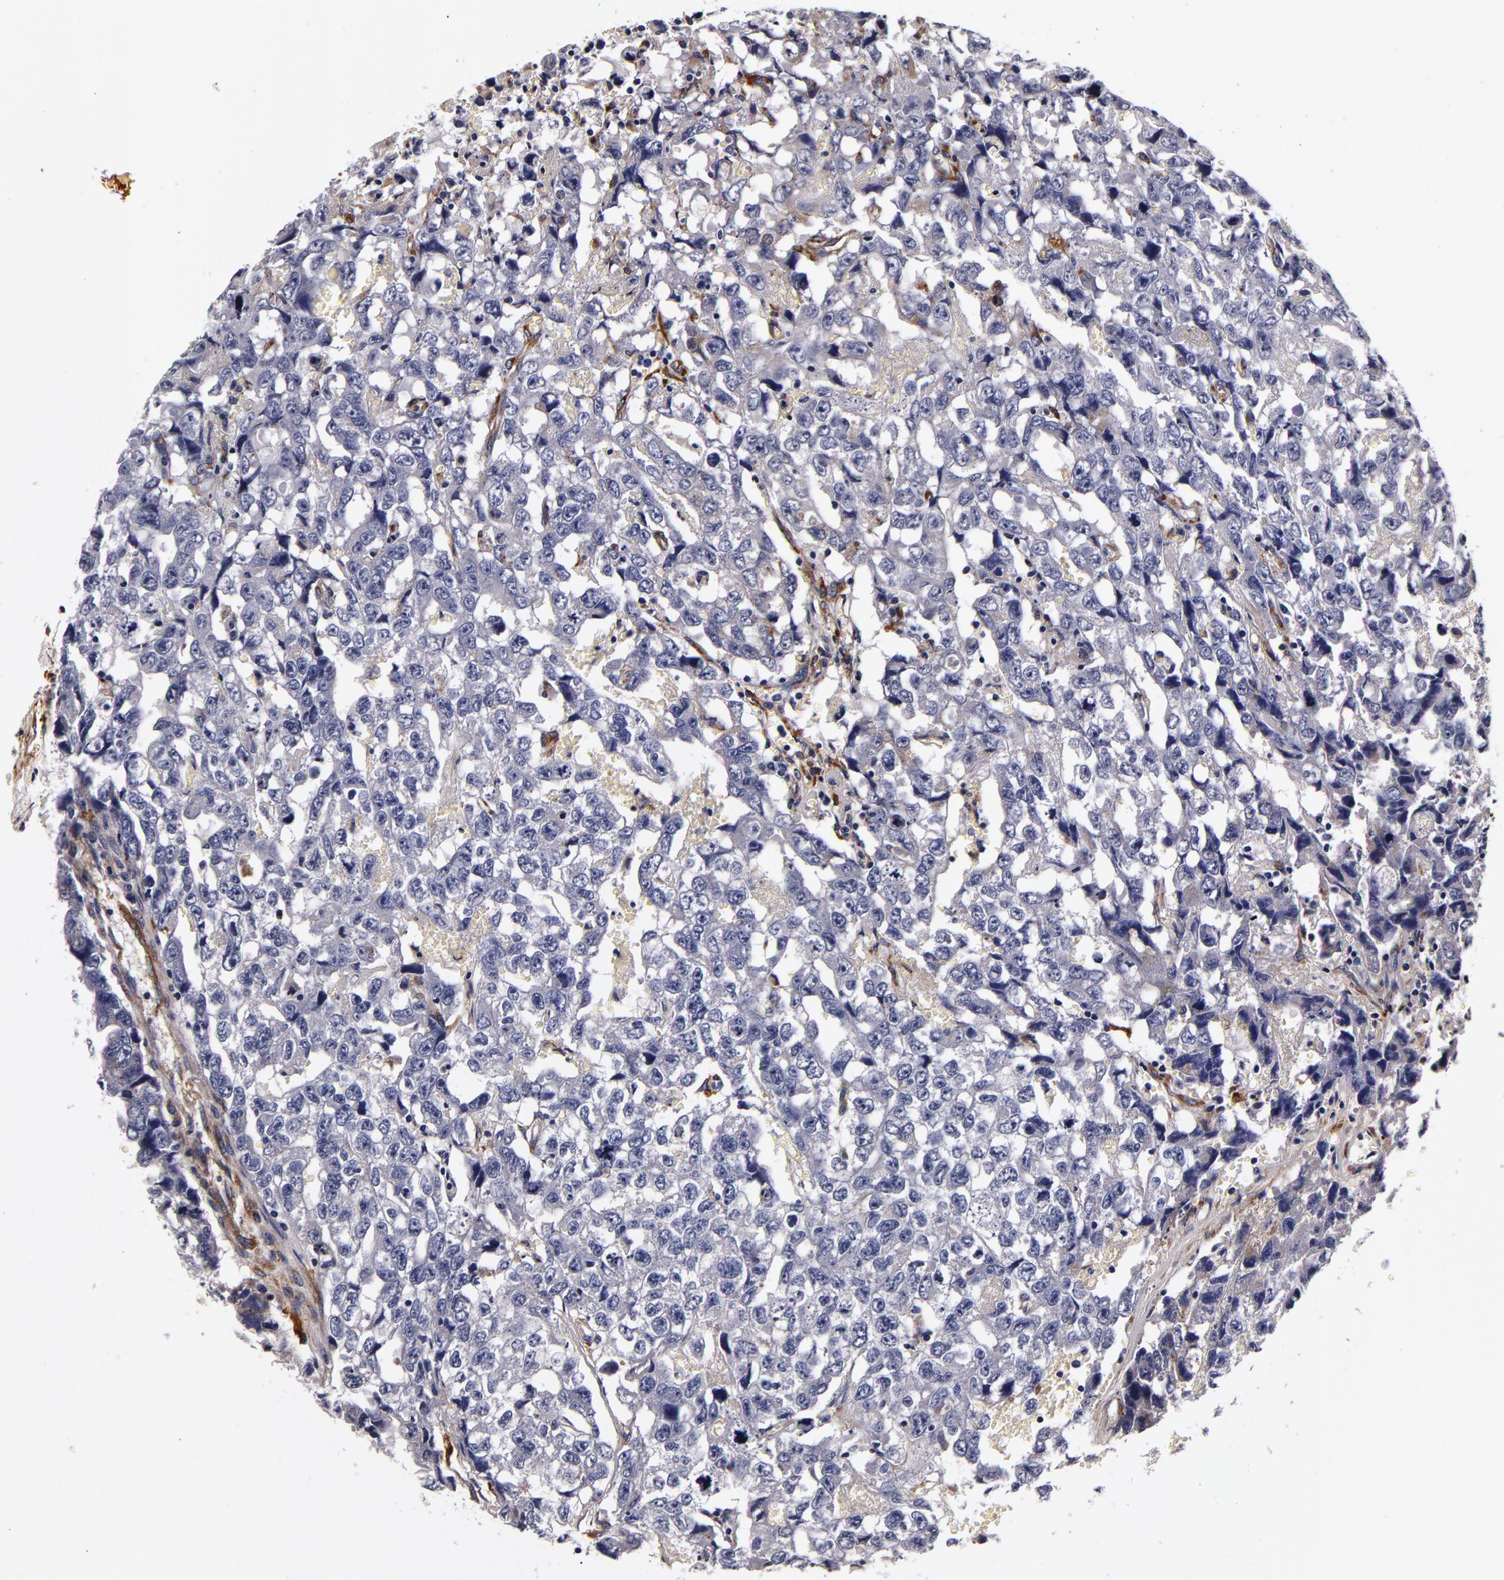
{"staining": {"intensity": "negative", "quantity": "none", "location": "none"}, "tissue": "testis cancer", "cell_type": "Tumor cells", "image_type": "cancer", "snomed": [{"axis": "morphology", "description": "Carcinoma, Embryonal, NOS"}, {"axis": "topography", "description": "Testis"}], "caption": "An image of testis cancer (embryonal carcinoma) stained for a protein displays no brown staining in tumor cells. Brightfield microscopy of IHC stained with DAB (brown) and hematoxylin (blue), captured at high magnification.", "gene": "LGALS3BP", "patient": {"sex": "male", "age": 31}}